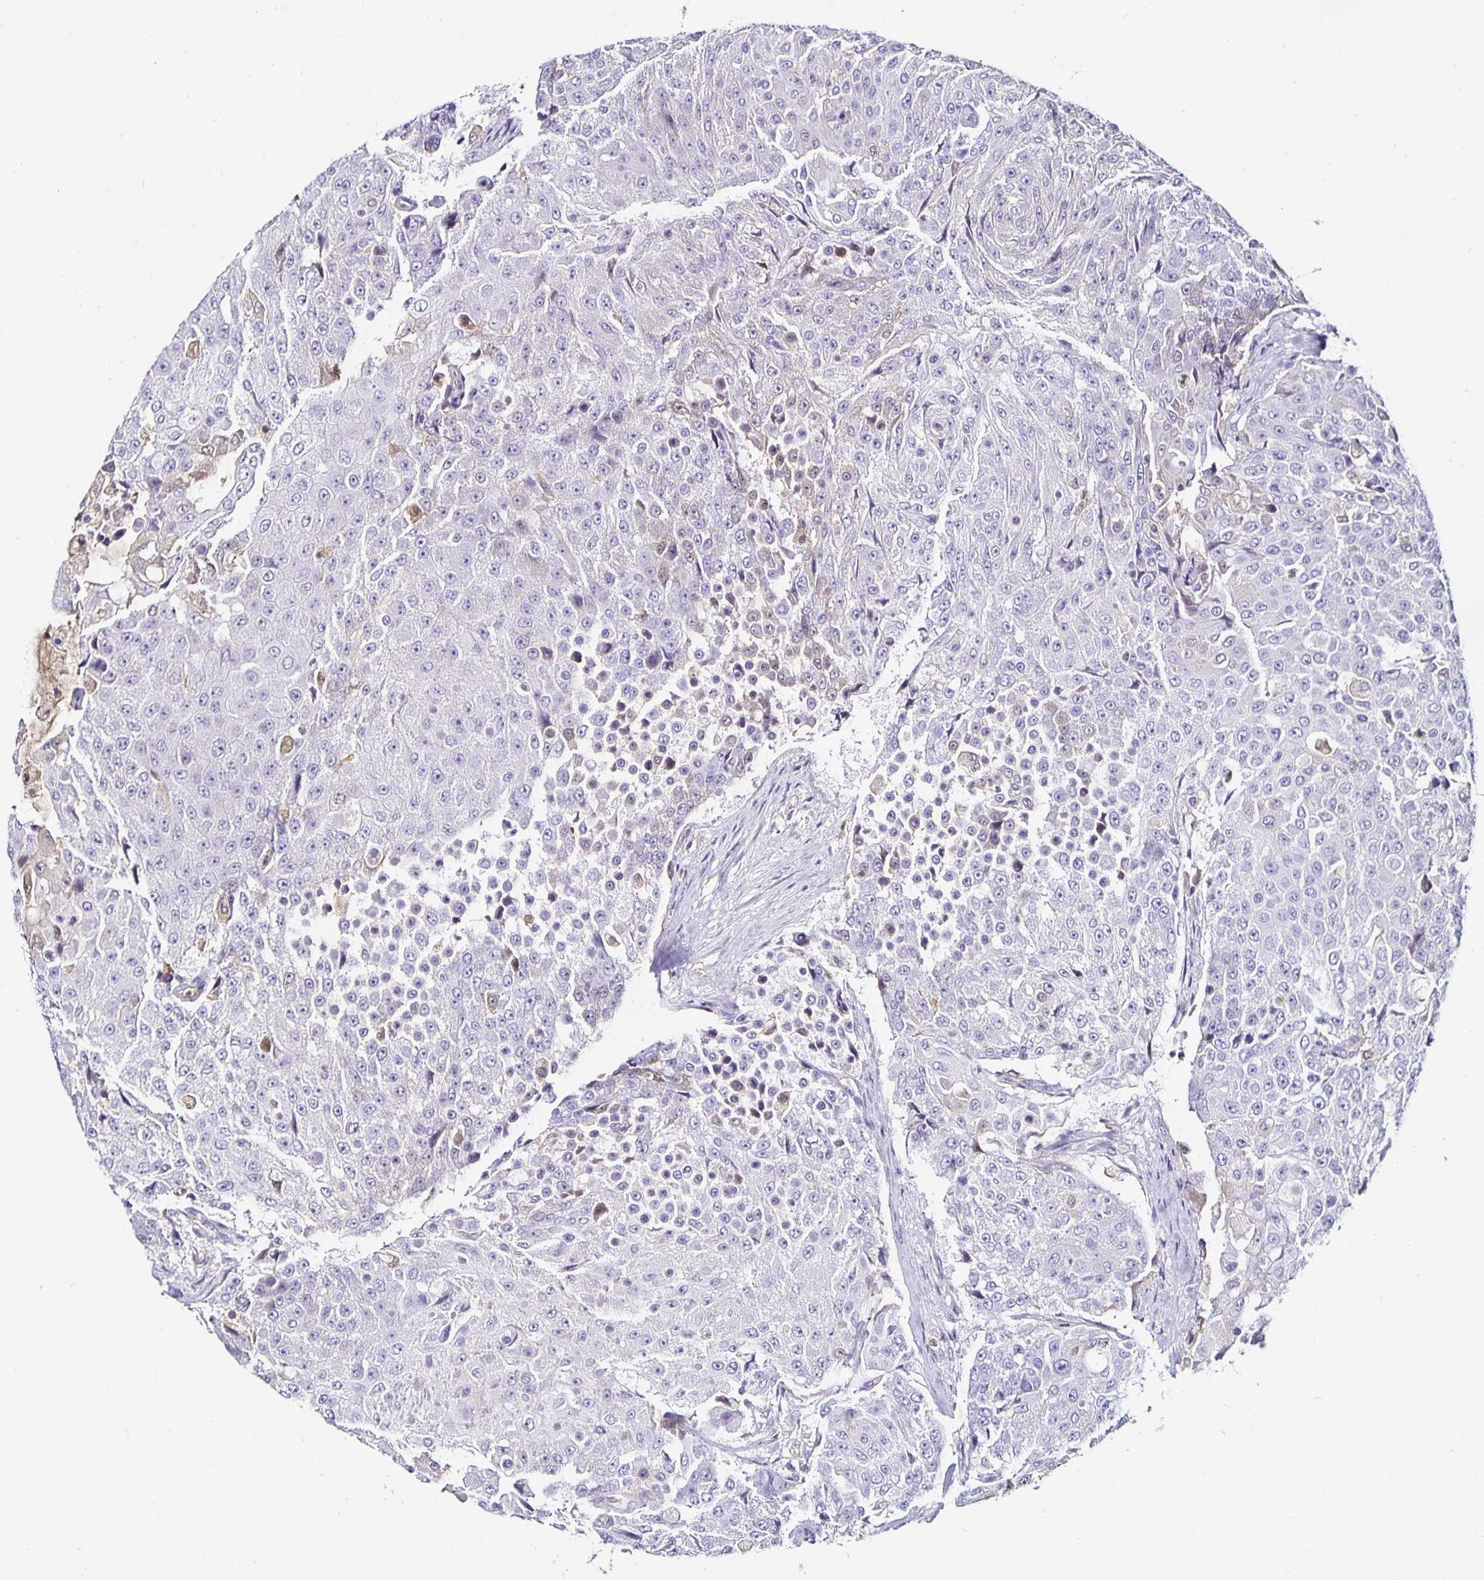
{"staining": {"intensity": "negative", "quantity": "none", "location": "none"}, "tissue": "urothelial cancer", "cell_type": "Tumor cells", "image_type": "cancer", "snomed": [{"axis": "morphology", "description": "Urothelial carcinoma, High grade"}, {"axis": "topography", "description": "Urinary bladder"}], "caption": "IHC of urothelial cancer displays no staining in tumor cells.", "gene": "TTR", "patient": {"sex": "female", "age": 63}}